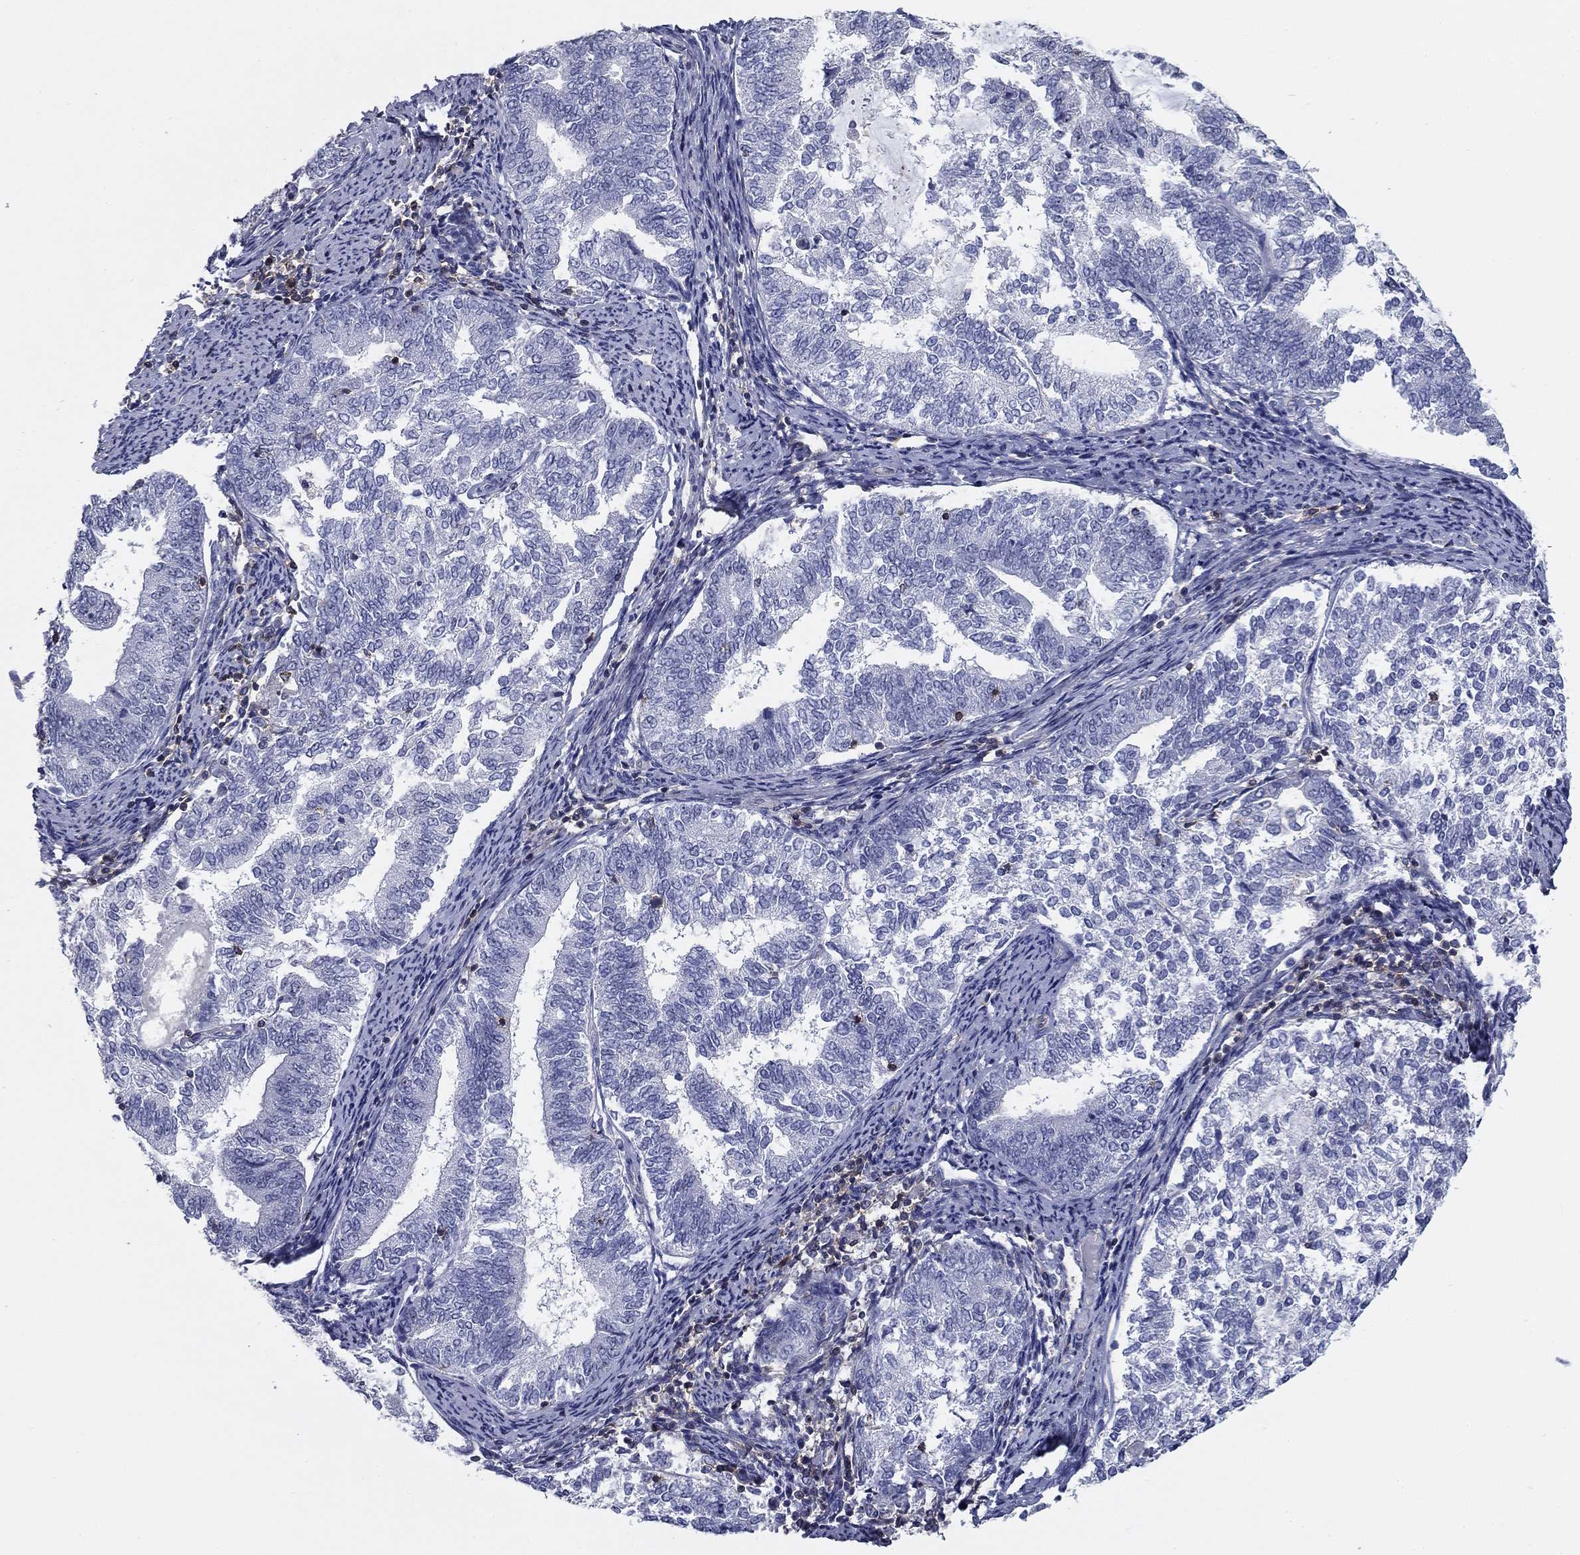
{"staining": {"intensity": "negative", "quantity": "none", "location": "none"}, "tissue": "endometrial cancer", "cell_type": "Tumor cells", "image_type": "cancer", "snomed": [{"axis": "morphology", "description": "Adenocarcinoma, NOS"}, {"axis": "topography", "description": "Endometrium"}], "caption": "There is no significant expression in tumor cells of endometrial adenocarcinoma.", "gene": "SIT1", "patient": {"sex": "female", "age": 65}}